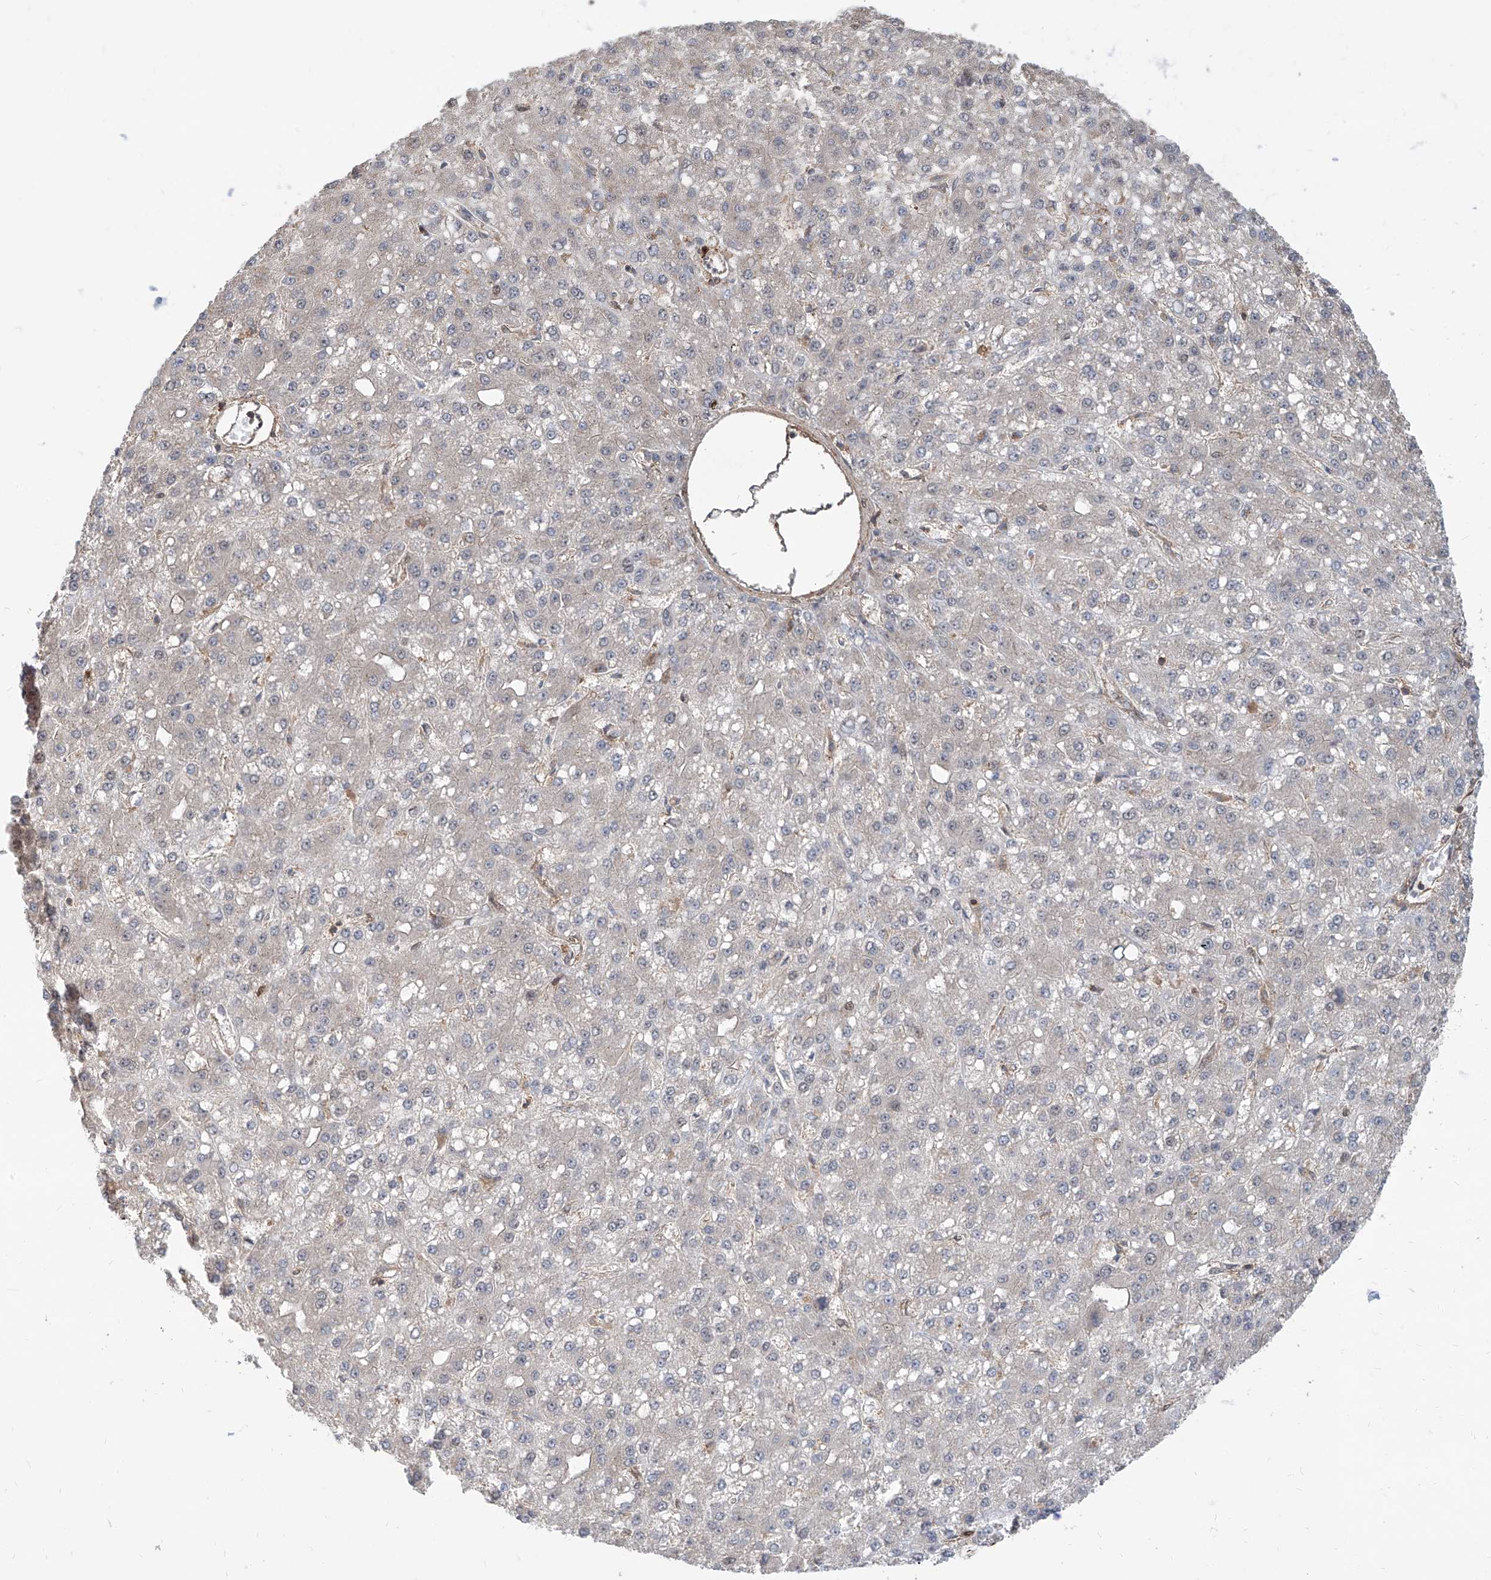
{"staining": {"intensity": "negative", "quantity": "none", "location": "none"}, "tissue": "liver cancer", "cell_type": "Tumor cells", "image_type": "cancer", "snomed": [{"axis": "morphology", "description": "Carcinoma, Hepatocellular, NOS"}, {"axis": "topography", "description": "Liver"}], "caption": "IHC photomicrograph of human liver cancer (hepatocellular carcinoma) stained for a protein (brown), which shows no expression in tumor cells.", "gene": "MAGED2", "patient": {"sex": "male", "age": 67}}